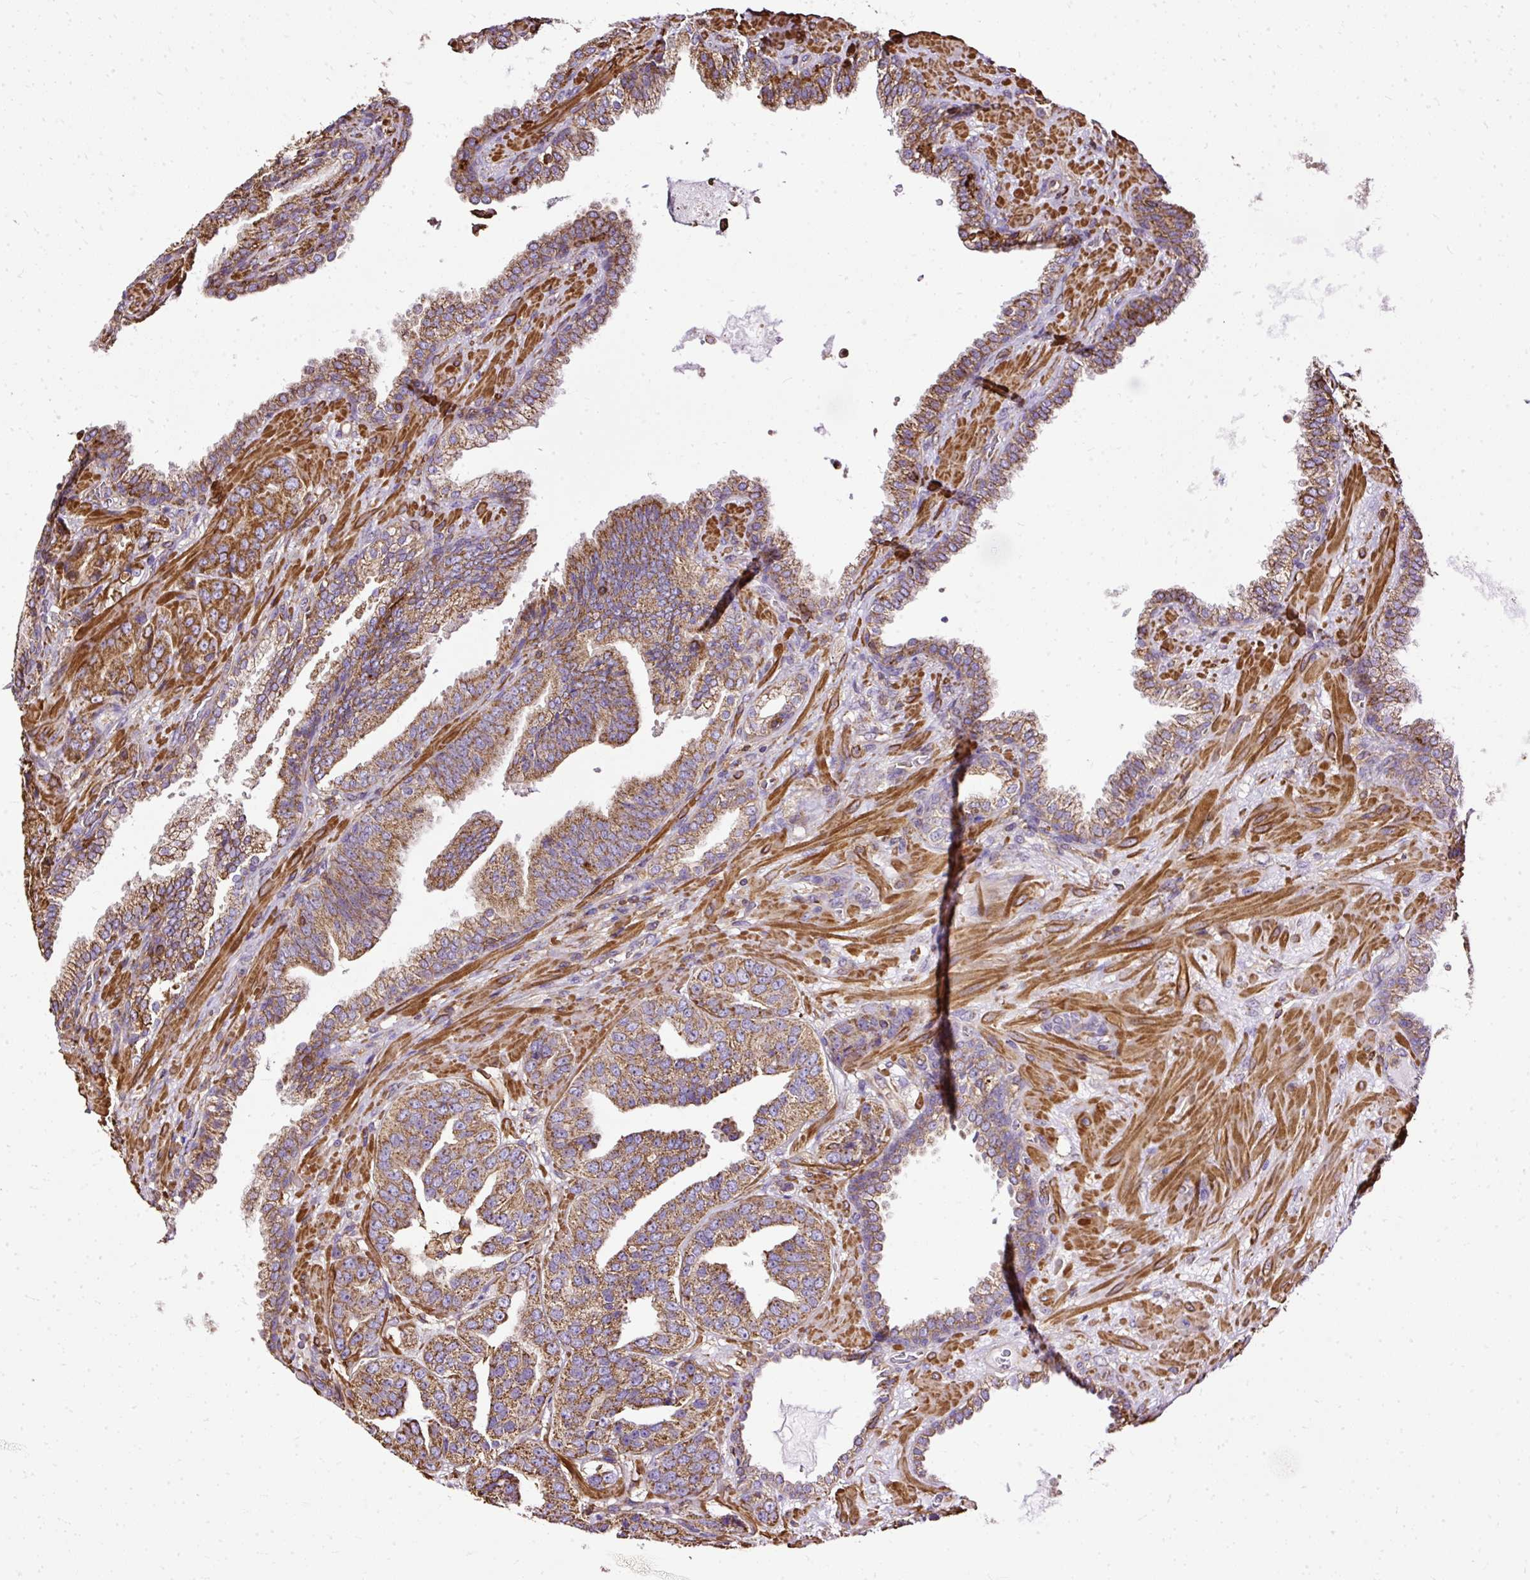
{"staining": {"intensity": "moderate", "quantity": ">75%", "location": "cytoplasmic/membranous"}, "tissue": "prostate cancer", "cell_type": "Tumor cells", "image_type": "cancer", "snomed": [{"axis": "morphology", "description": "Adenocarcinoma, High grade"}, {"axis": "topography", "description": "Prostate"}], "caption": "The micrograph exhibits staining of prostate adenocarcinoma (high-grade), revealing moderate cytoplasmic/membranous protein staining (brown color) within tumor cells.", "gene": "KLHL11", "patient": {"sex": "male", "age": 63}}